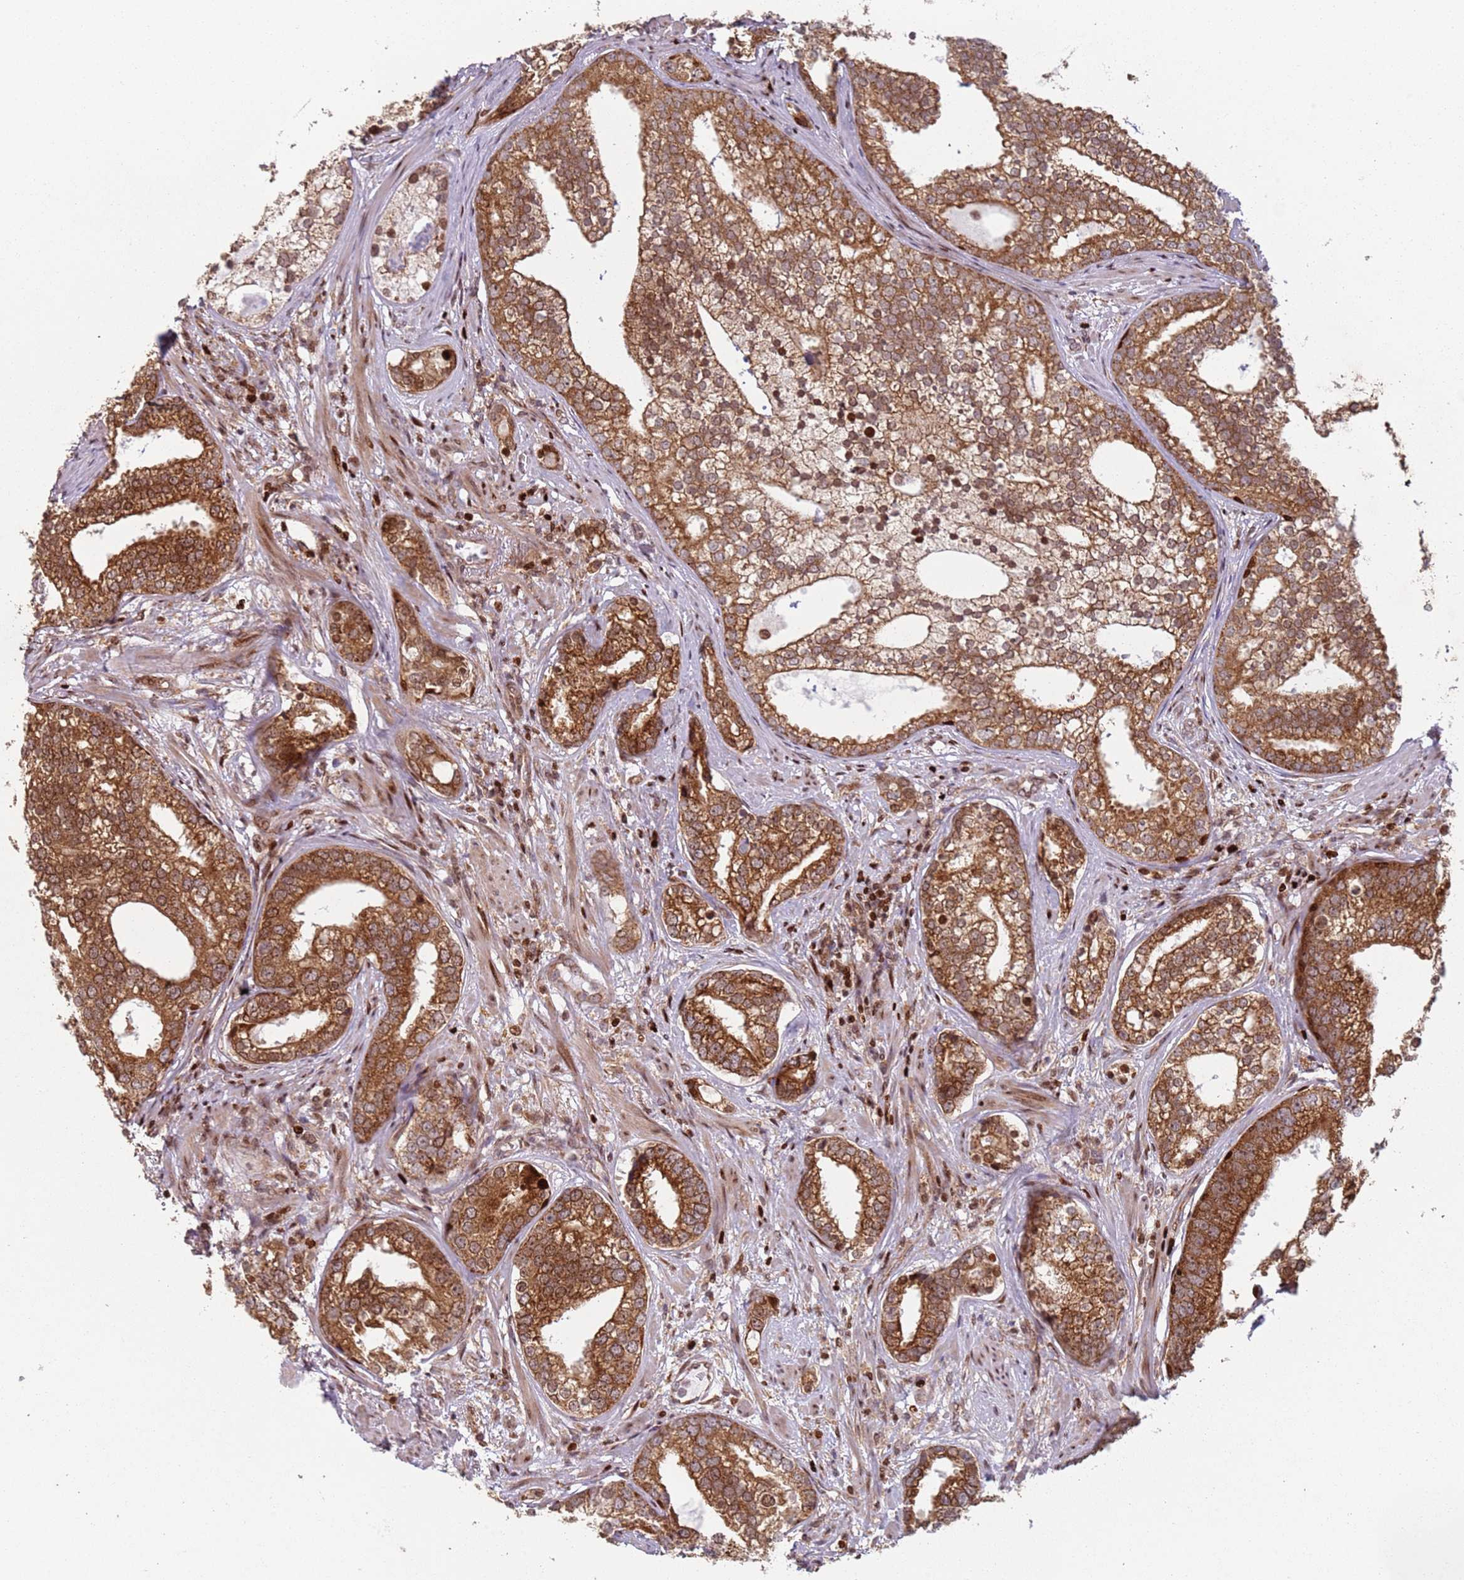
{"staining": {"intensity": "strong", "quantity": ">75%", "location": "cytoplasmic/membranous,nuclear"}, "tissue": "prostate cancer", "cell_type": "Tumor cells", "image_type": "cancer", "snomed": [{"axis": "morphology", "description": "Adenocarcinoma, High grade"}, {"axis": "topography", "description": "Prostate"}], "caption": "Strong cytoplasmic/membranous and nuclear staining is present in approximately >75% of tumor cells in prostate adenocarcinoma (high-grade). The staining is performed using DAB brown chromogen to label protein expression. The nuclei are counter-stained blue using hematoxylin.", "gene": "HNRNPLL", "patient": {"sex": "male", "age": 75}}